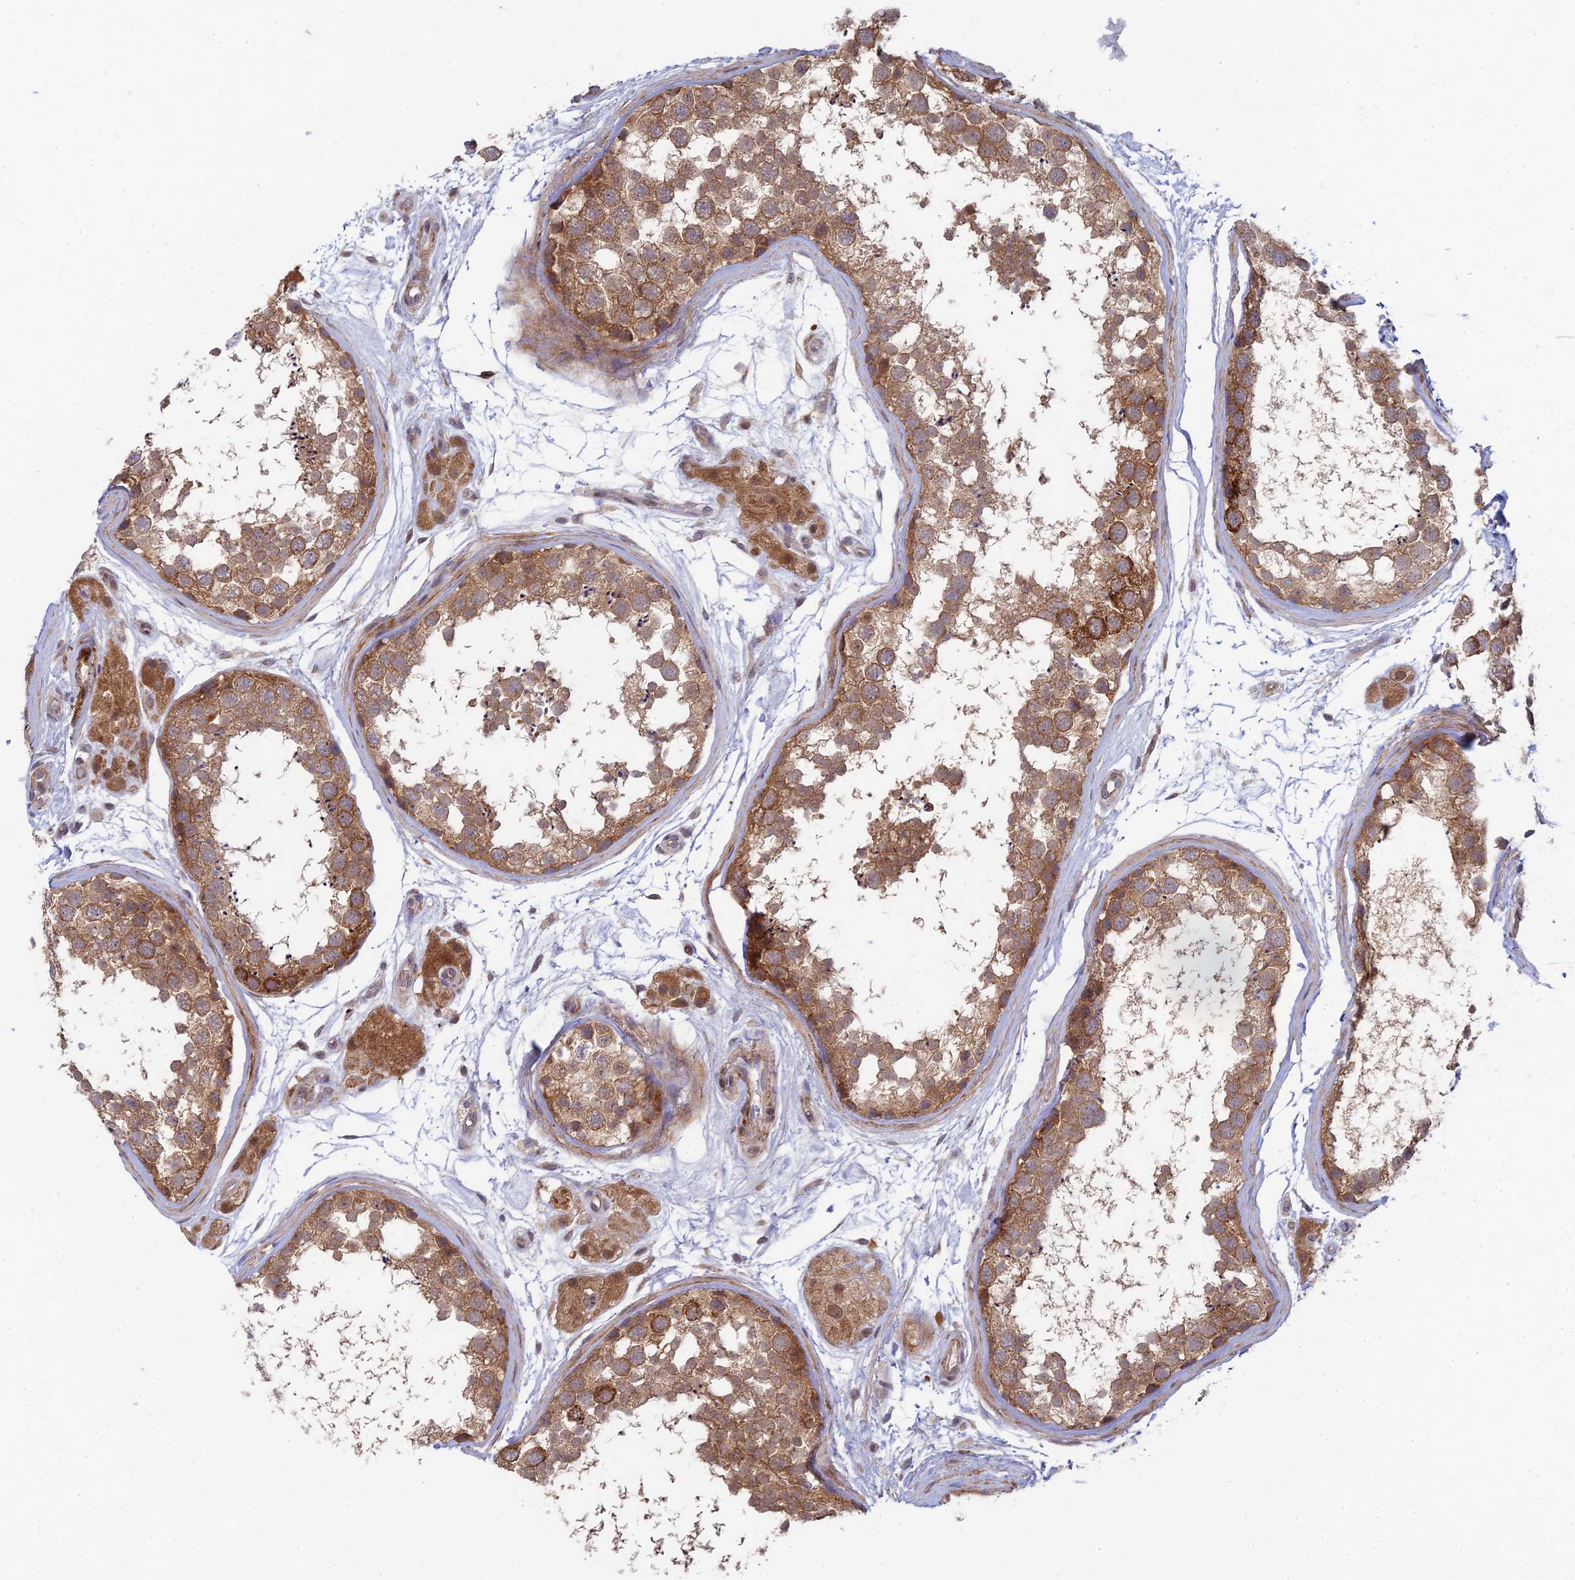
{"staining": {"intensity": "moderate", "quantity": ">75%", "location": "cytoplasmic/membranous"}, "tissue": "testis", "cell_type": "Cells in seminiferous ducts", "image_type": "normal", "snomed": [{"axis": "morphology", "description": "Normal tissue, NOS"}, {"axis": "topography", "description": "Testis"}], "caption": "Moderate cytoplasmic/membranous expression is appreciated in approximately >75% of cells in seminiferous ducts in benign testis.", "gene": "INCA1", "patient": {"sex": "male", "age": 56}}